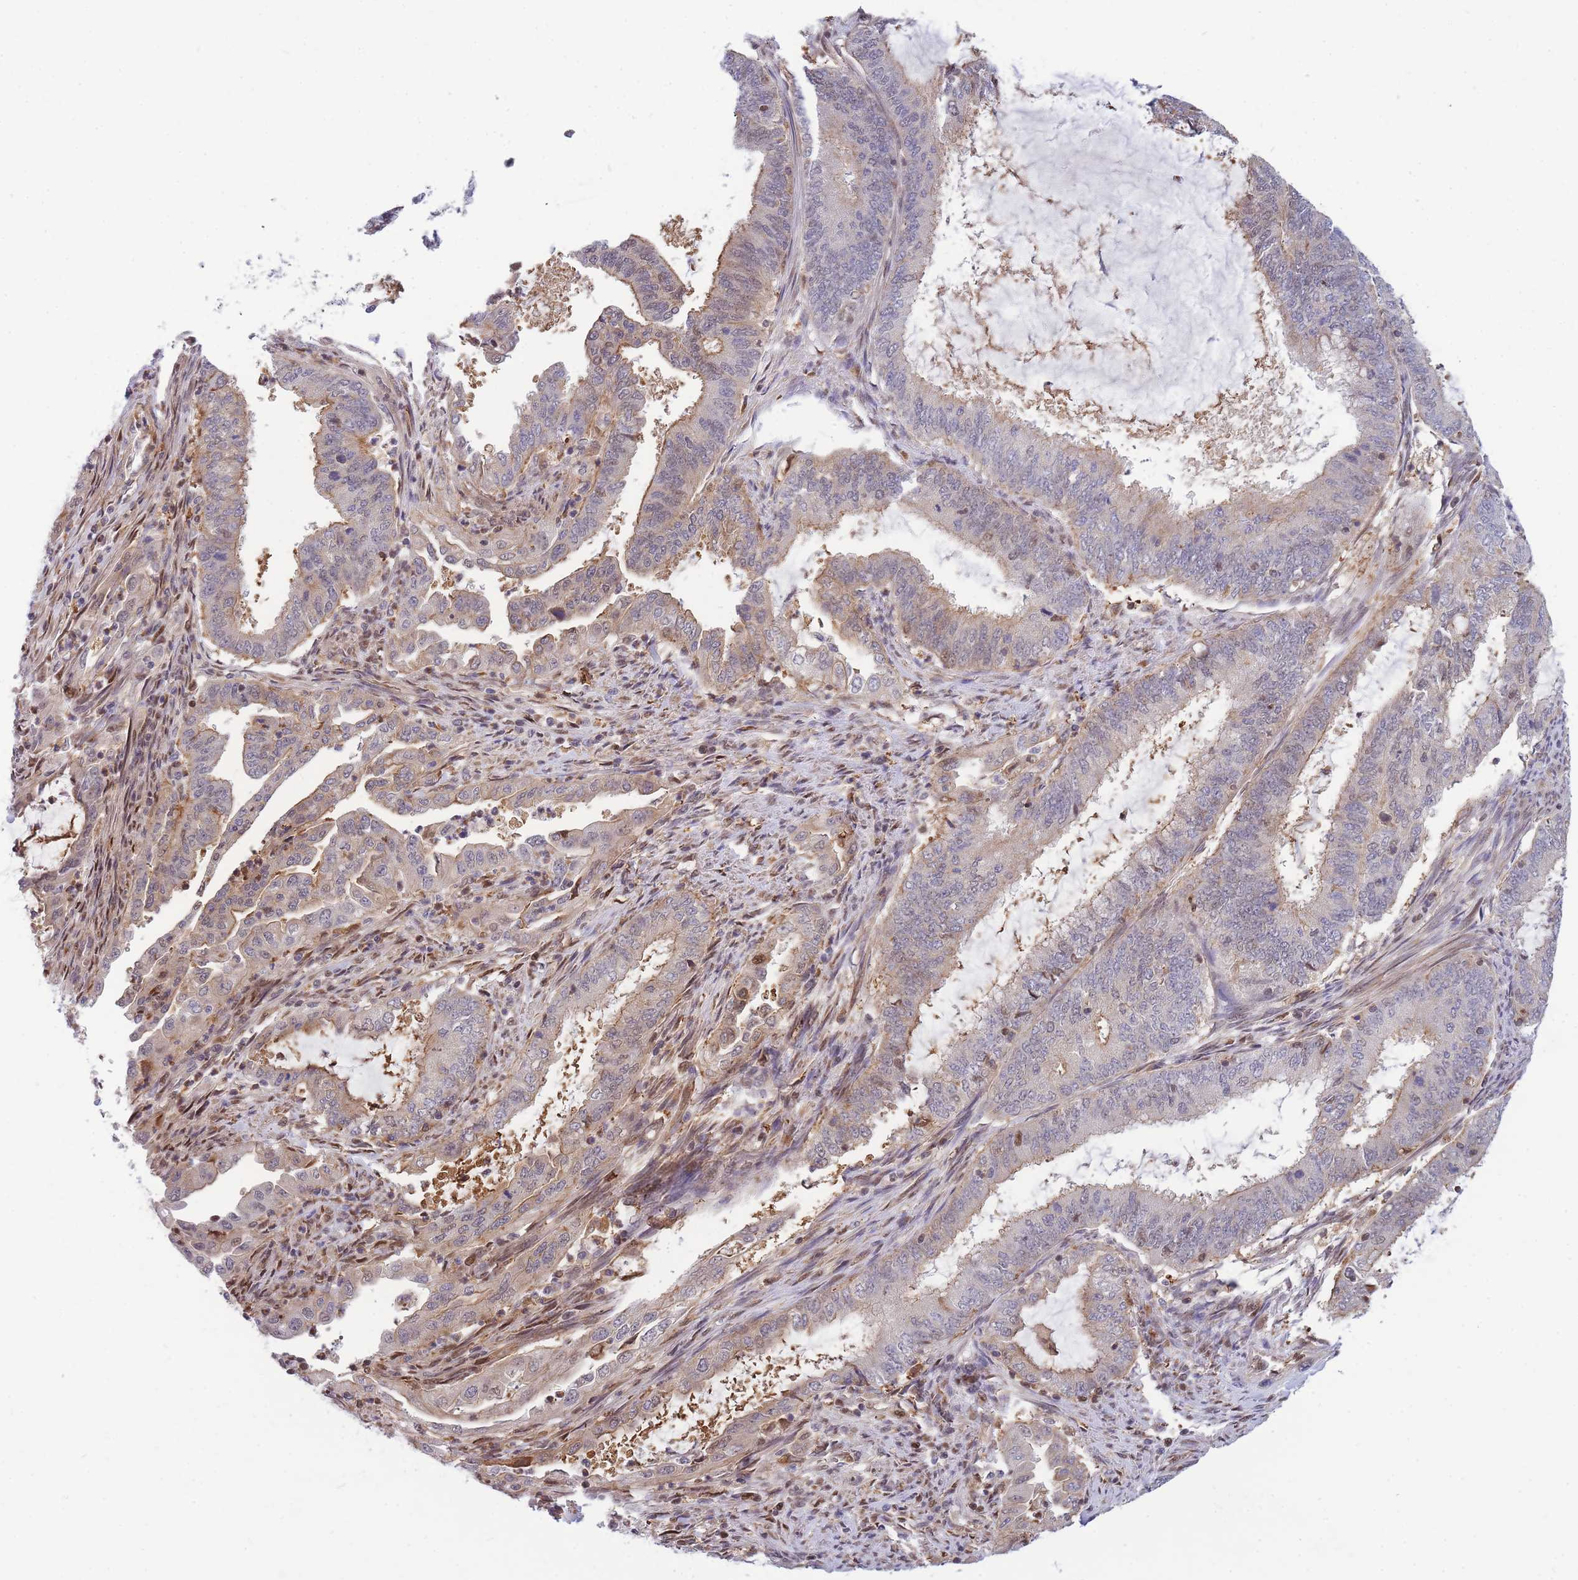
{"staining": {"intensity": "moderate", "quantity": "<25%", "location": "cytoplasmic/membranous,nuclear"}, "tissue": "endometrial cancer", "cell_type": "Tumor cells", "image_type": "cancer", "snomed": [{"axis": "morphology", "description": "Adenocarcinoma, NOS"}, {"axis": "topography", "description": "Endometrium"}], "caption": "Endometrial adenocarcinoma stained with a protein marker shows moderate staining in tumor cells.", "gene": "CRACD", "patient": {"sex": "female", "age": 51}}